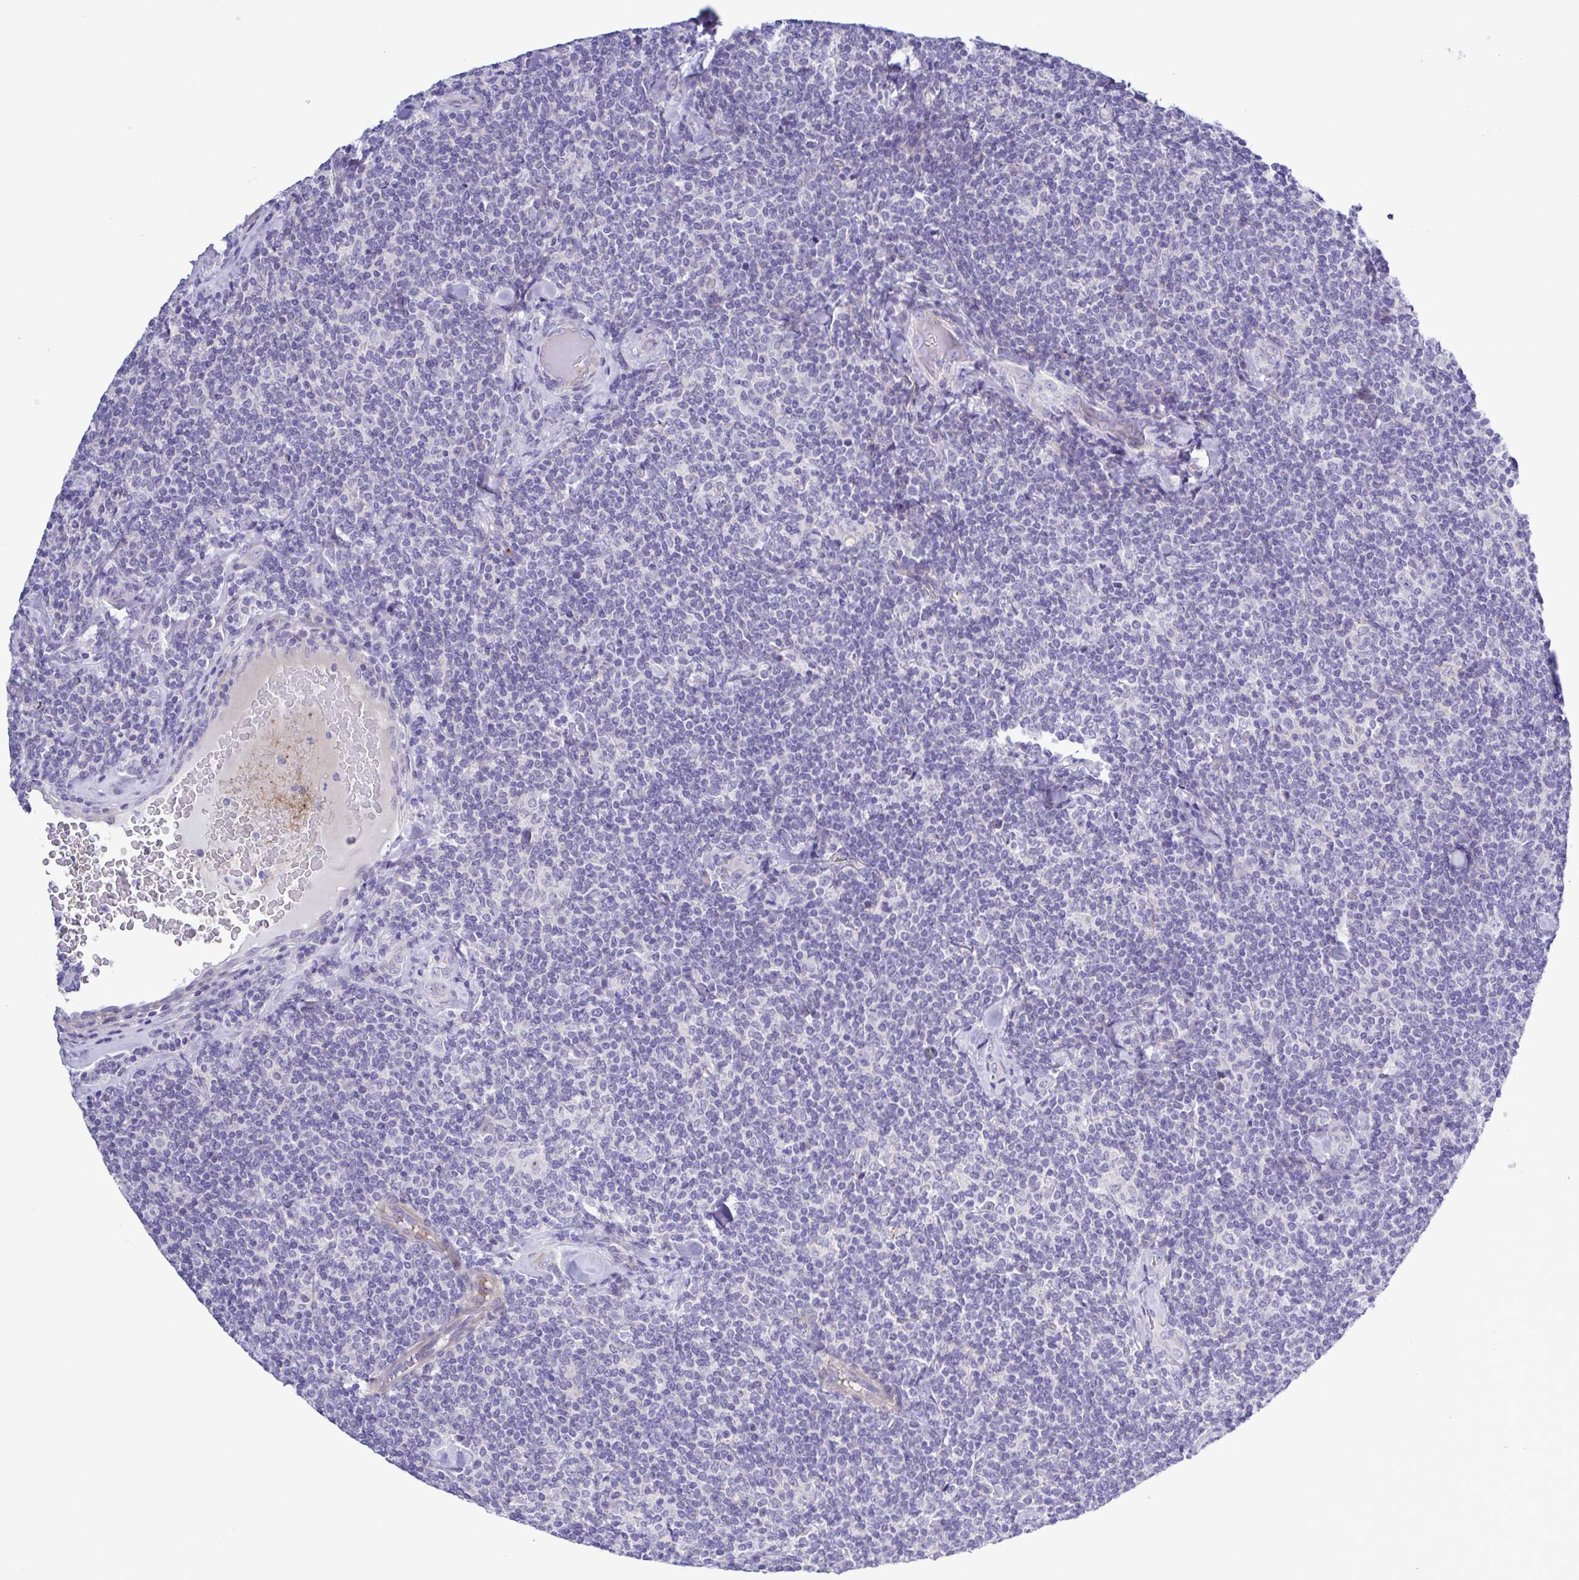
{"staining": {"intensity": "negative", "quantity": "none", "location": "none"}, "tissue": "lymphoma", "cell_type": "Tumor cells", "image_type": "cancer", "snomed": [{"axis": "morphology", "description": "Malignant lymphoma, non-Hodgkin's type, Low grade"}, {"axis": "topography", "description": "Lymph node"}], "caption": "Lymphoma was stained to show a protein in brown. There is no significant positivity in tumor cells. (IHC, brightfield microscopy, high magnification).", "gene": "GABBR2", "patient": {"sex": "female", "age": 56}}